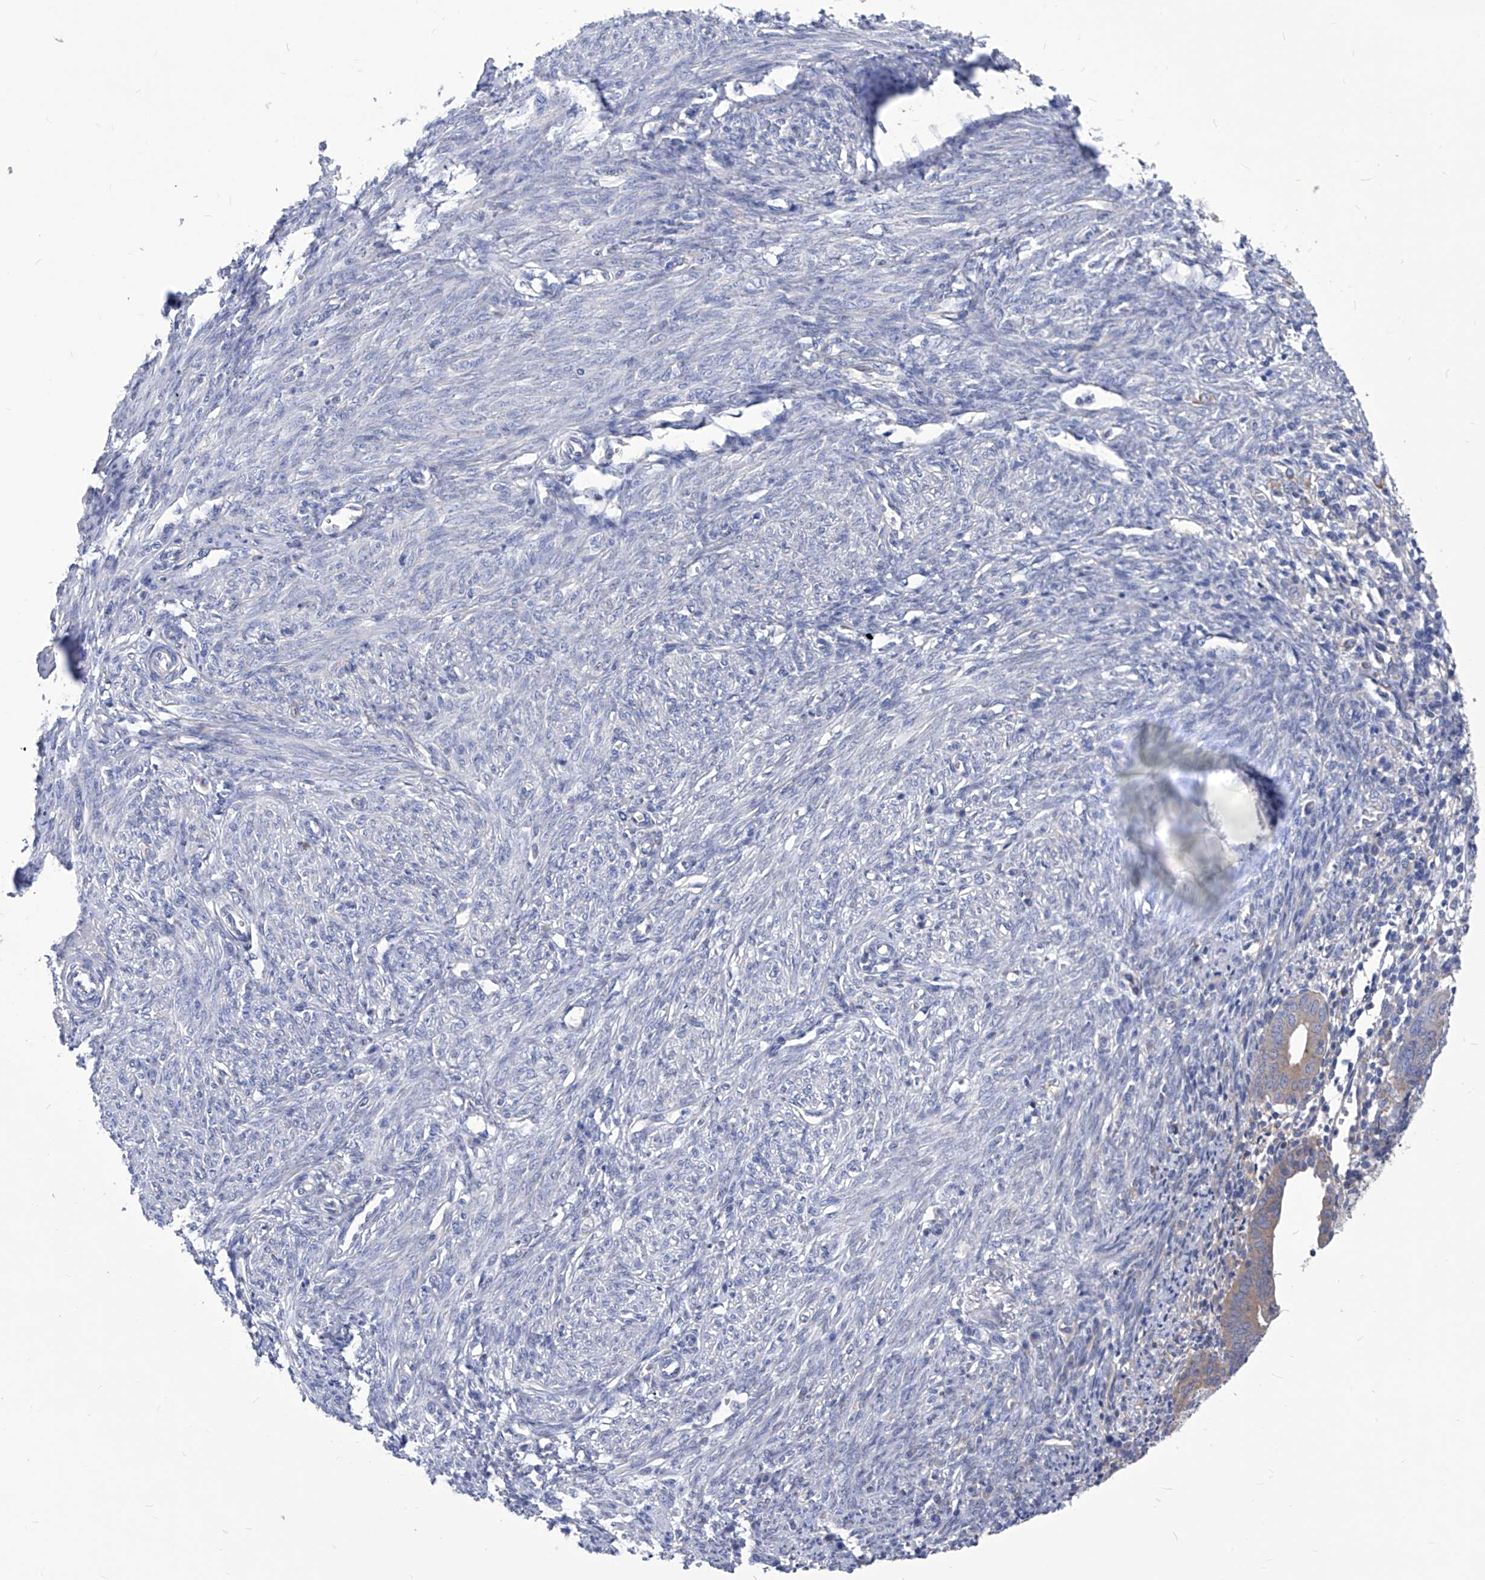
{"staining": {"intensity": "weak", "quantity": "<25%", "location": "cytoplasmic/membranous"}, "tissue": "endometrial cancer", "cell_type": "Tumor cells", "image_type": "cancer", "snomed": [{"axis": "morphology", "description": "Adenocarcinoma, NOS"}, {"axis": "topography", "description": "Uterus"}], "caption": "This is an immunohistochemistry (IHC) photomicrograph of endometrial cancer (adenocarcinoma). There is no expression in tumor cells.", "gene": "XPNPEP1", "patient": {"sex": "female", "age": 77}}